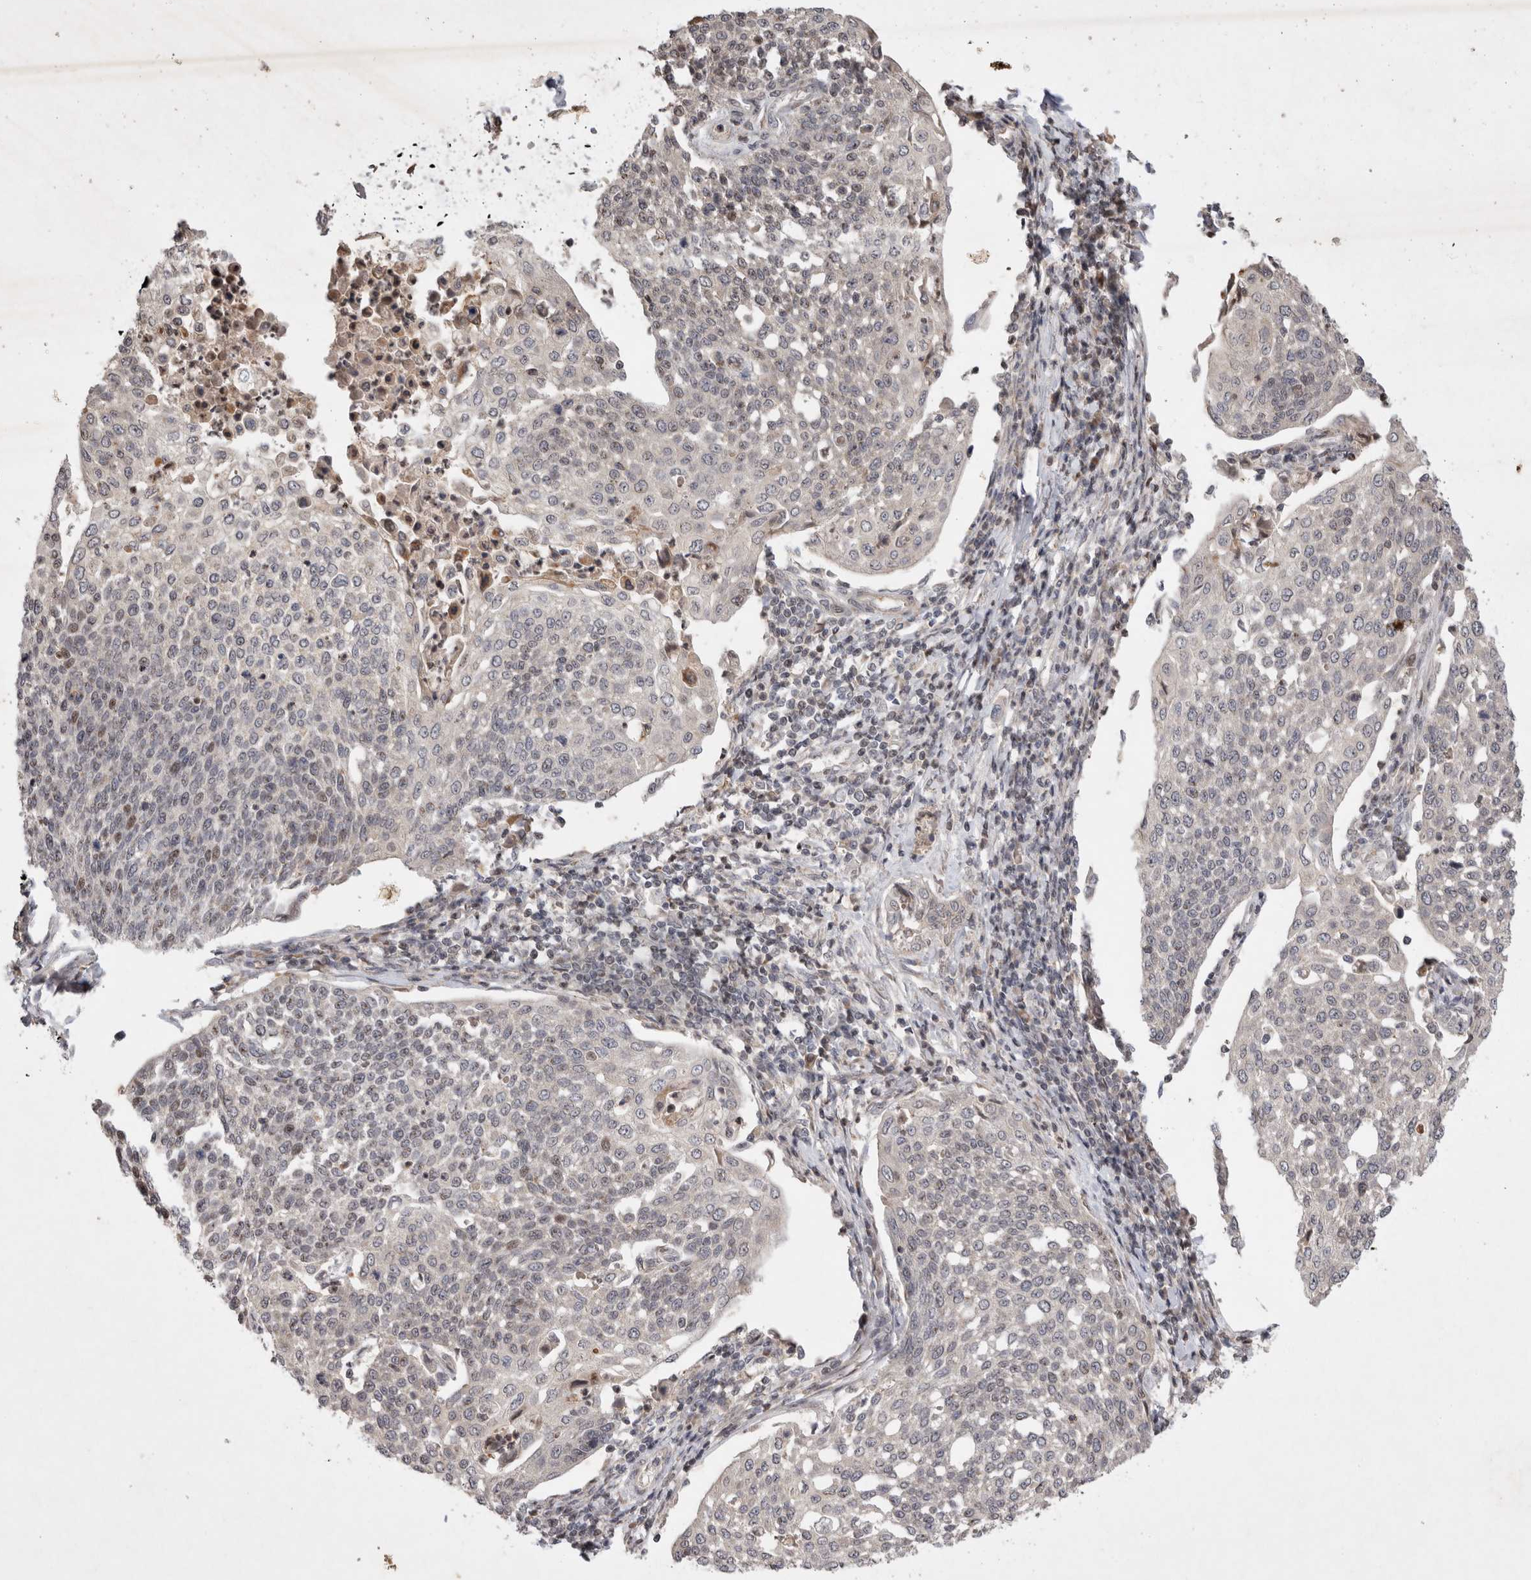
{"staining": {"intensity": "weak", "quantity": "<25%", "location": "nuclear"}, "tissue": "cervical cancer", "cell_type": "Tumor cells", "image_type": "cancer", "snomed": [{"axis": "morphology", "description": "Squamous cell carcinoma, NOS"}, {"axis": "topography", "description": "Cervix"}], "caption": "Immunohistochemical staining of cervical cancer (squamous cell carcinoma) shows no significant expression in tumor cells.", "gene": "EIF2AK1", "patient": {"sex": "female", "age": 34}}